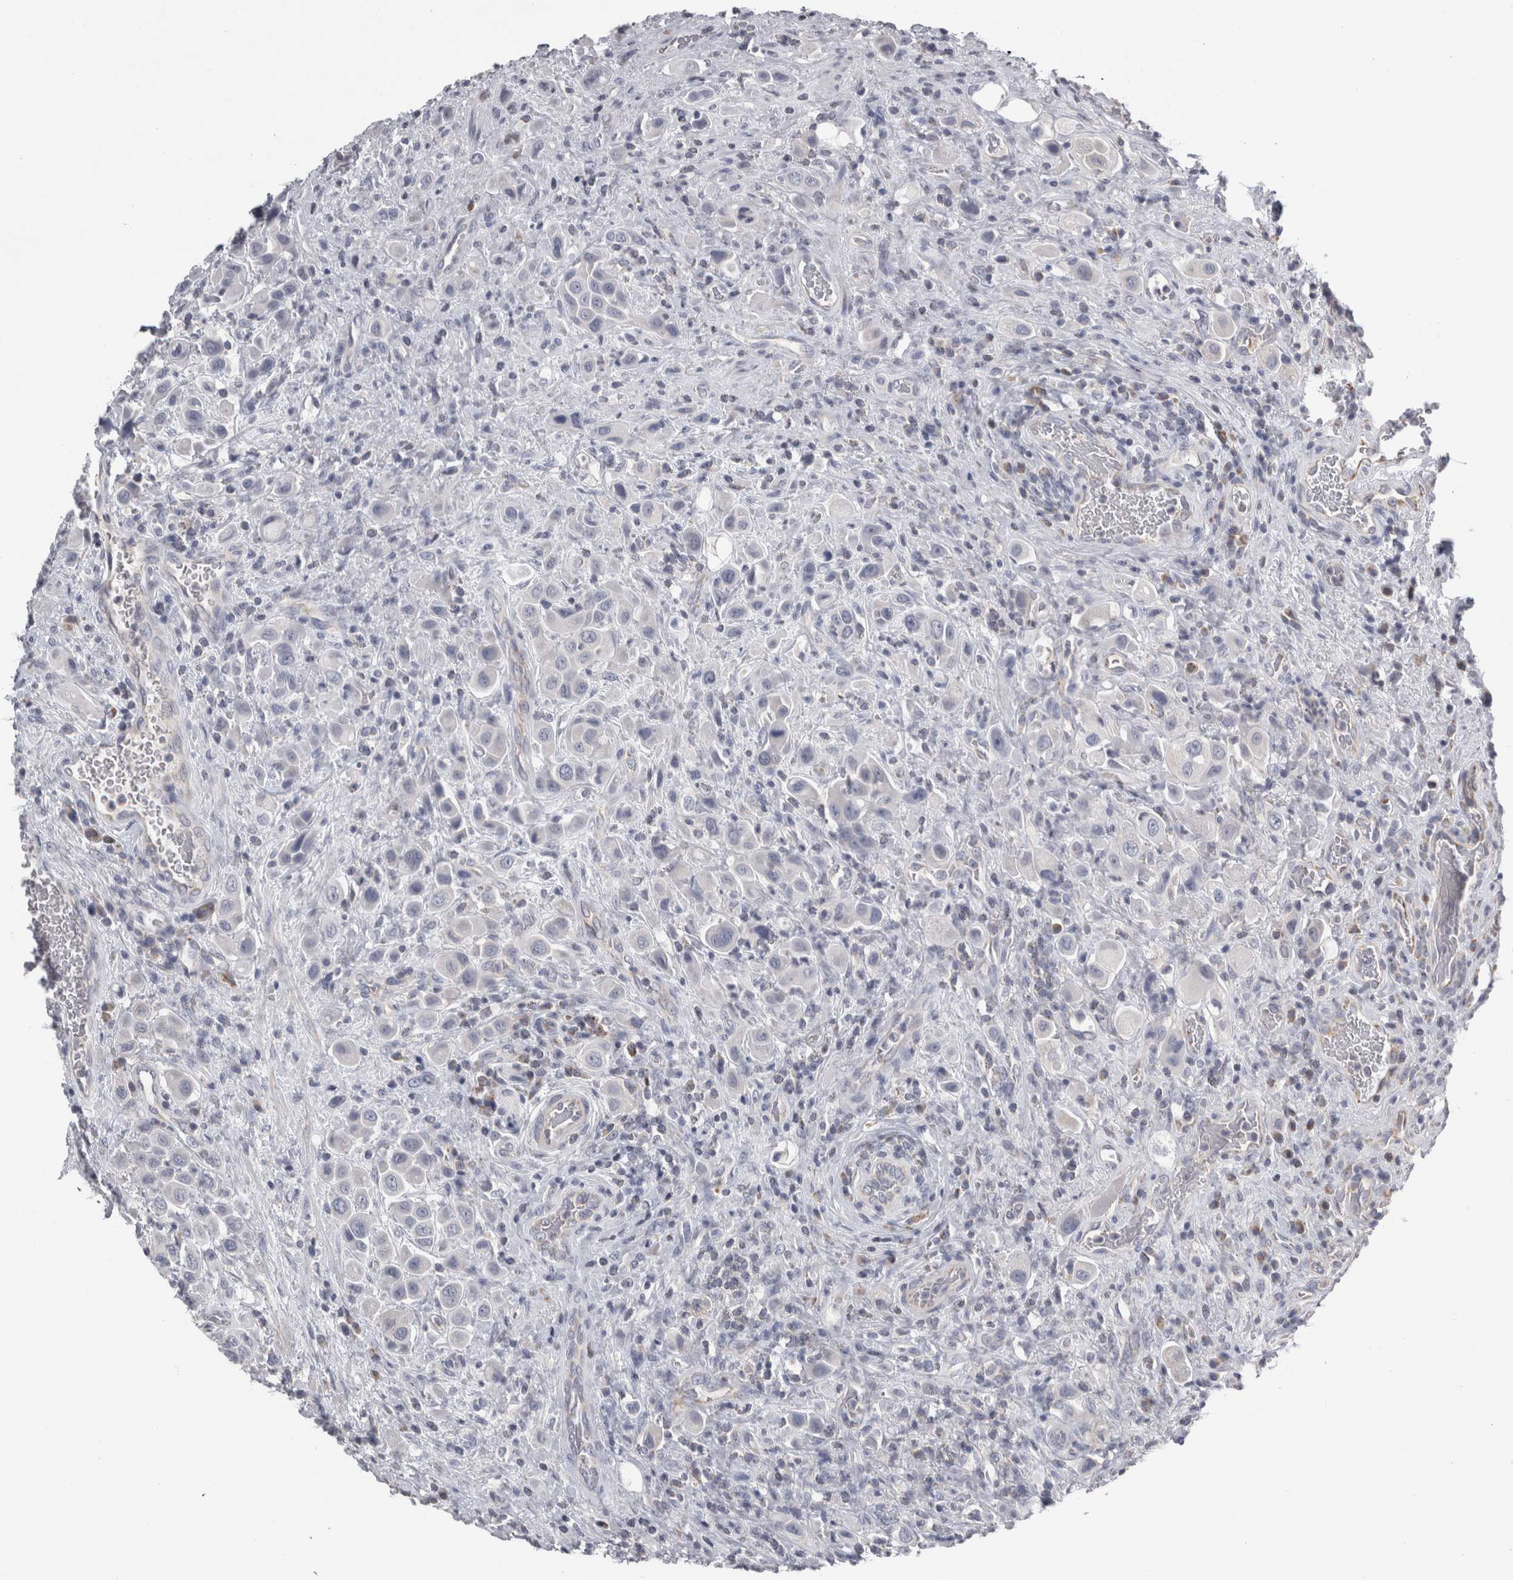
{"staining": {"intensity": "negative", "quantity": "none", "location": "none"}, "tissue": "urothelial cancer", "cell_type": "Tumor cells", "image_type": "cancer", "snomed": [{"axis": "morphology", "description": "Urothelial carcinoma, High grade"}, {"axis": "topography", "description": "Urinary bladder"}], "caption": "Tumor cells are negative for protein expression in human urothelial cancer.", "gene": "TCAP", "patient": {"sex": "male", "age": 50}}